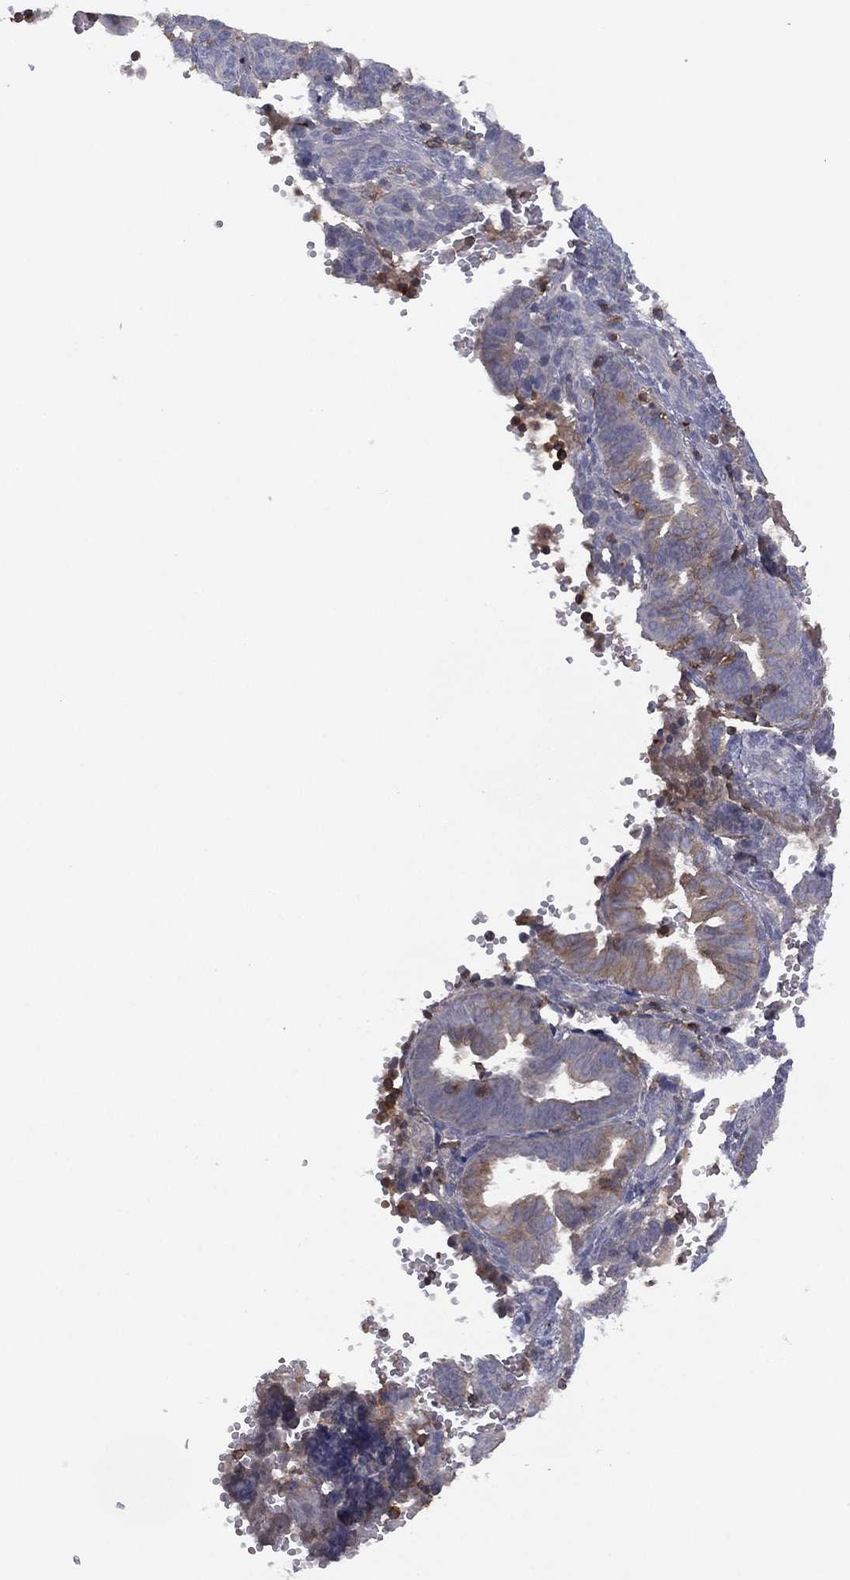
{"staining": {"intensity": "negative", "quantity": "none", "location": "none"}, "tissue": "endometrium", "cell_type": "Cells in endometrial stroma", "image_type": "normal", "snomed": [{"axis": "morphology", "description": "Normal tissue, NOS"}, {"axis": "topography", "description": "Endometrium"}], "caption": "IHC histopathology image of normal endometrium stained for a protein (brown), which reveals no expression in cells in endometrial stroma. The staining was performed using DAB (3,3'-diaminobenzidine) to visualize the protein expression in brown, while the nuclei were stained in blue with hematoxylin (Magnification: 20x).", "gene": "DOCK8", "patient": {"sex": "female", "age": 42}}